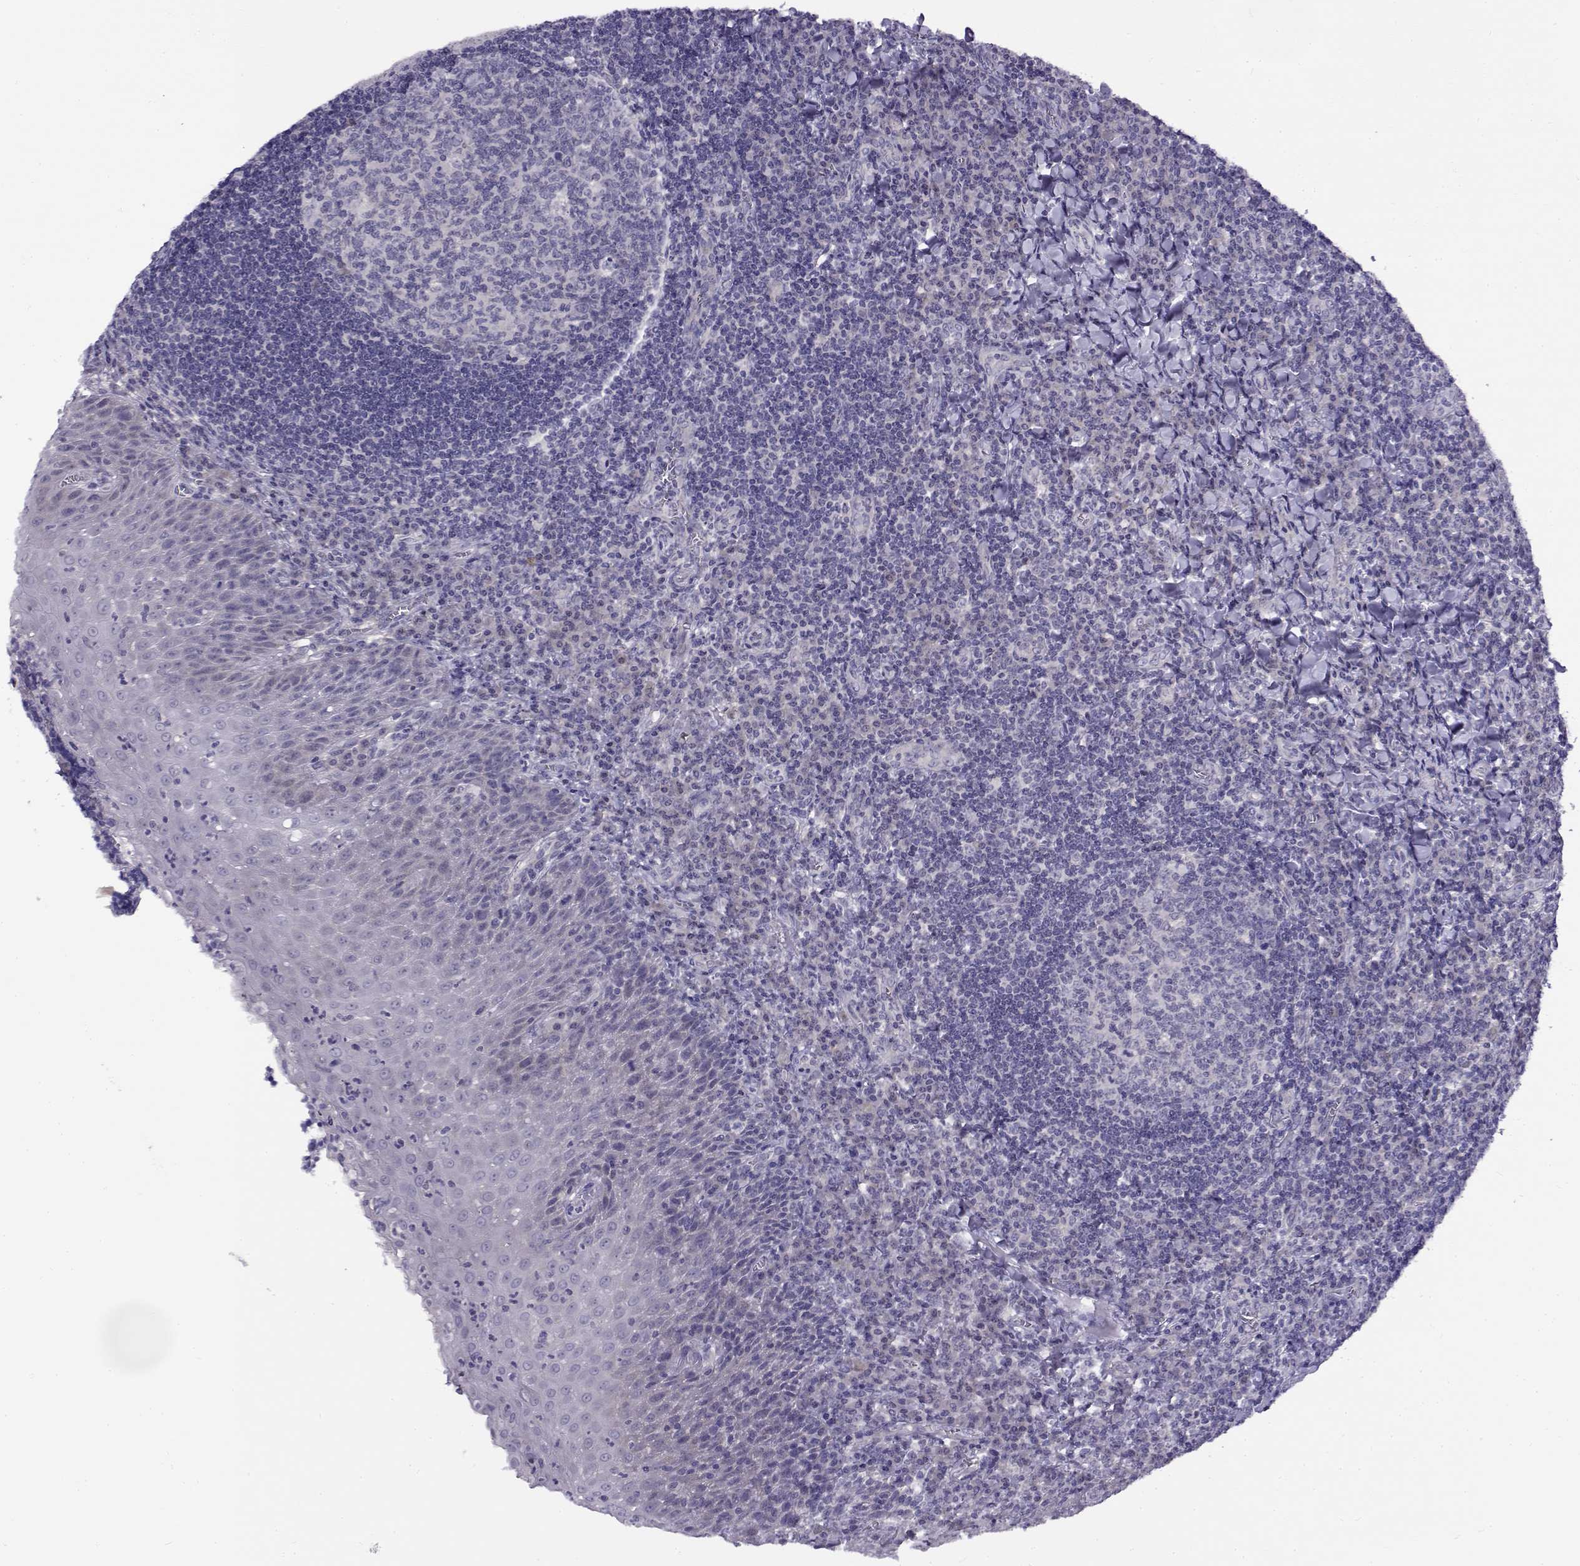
{"staining": {"intensity": "negative", "quantity": "none", "location": "none"}, "tissue": "tonsil", "cell_type": "Germinal center cells", "image_type": "normal", "snomed": [{"axis": "morphology", "description": "Normal tissue, NOS"}, {"axis": "morphology", "description": "Inflammation, NOS"}, {"axis": "topography", "description": "Tonsil"}], "caption": "There is no significant expression in germinal center cells of tonsil. The staining was performed using DAB to visualize the protein expression in brown, while the nuclei were stained in blue with hematoxylin (Magnification: 20x).", "gene": "FEZF1", "patient": {"sex": "female", "age": 31}}